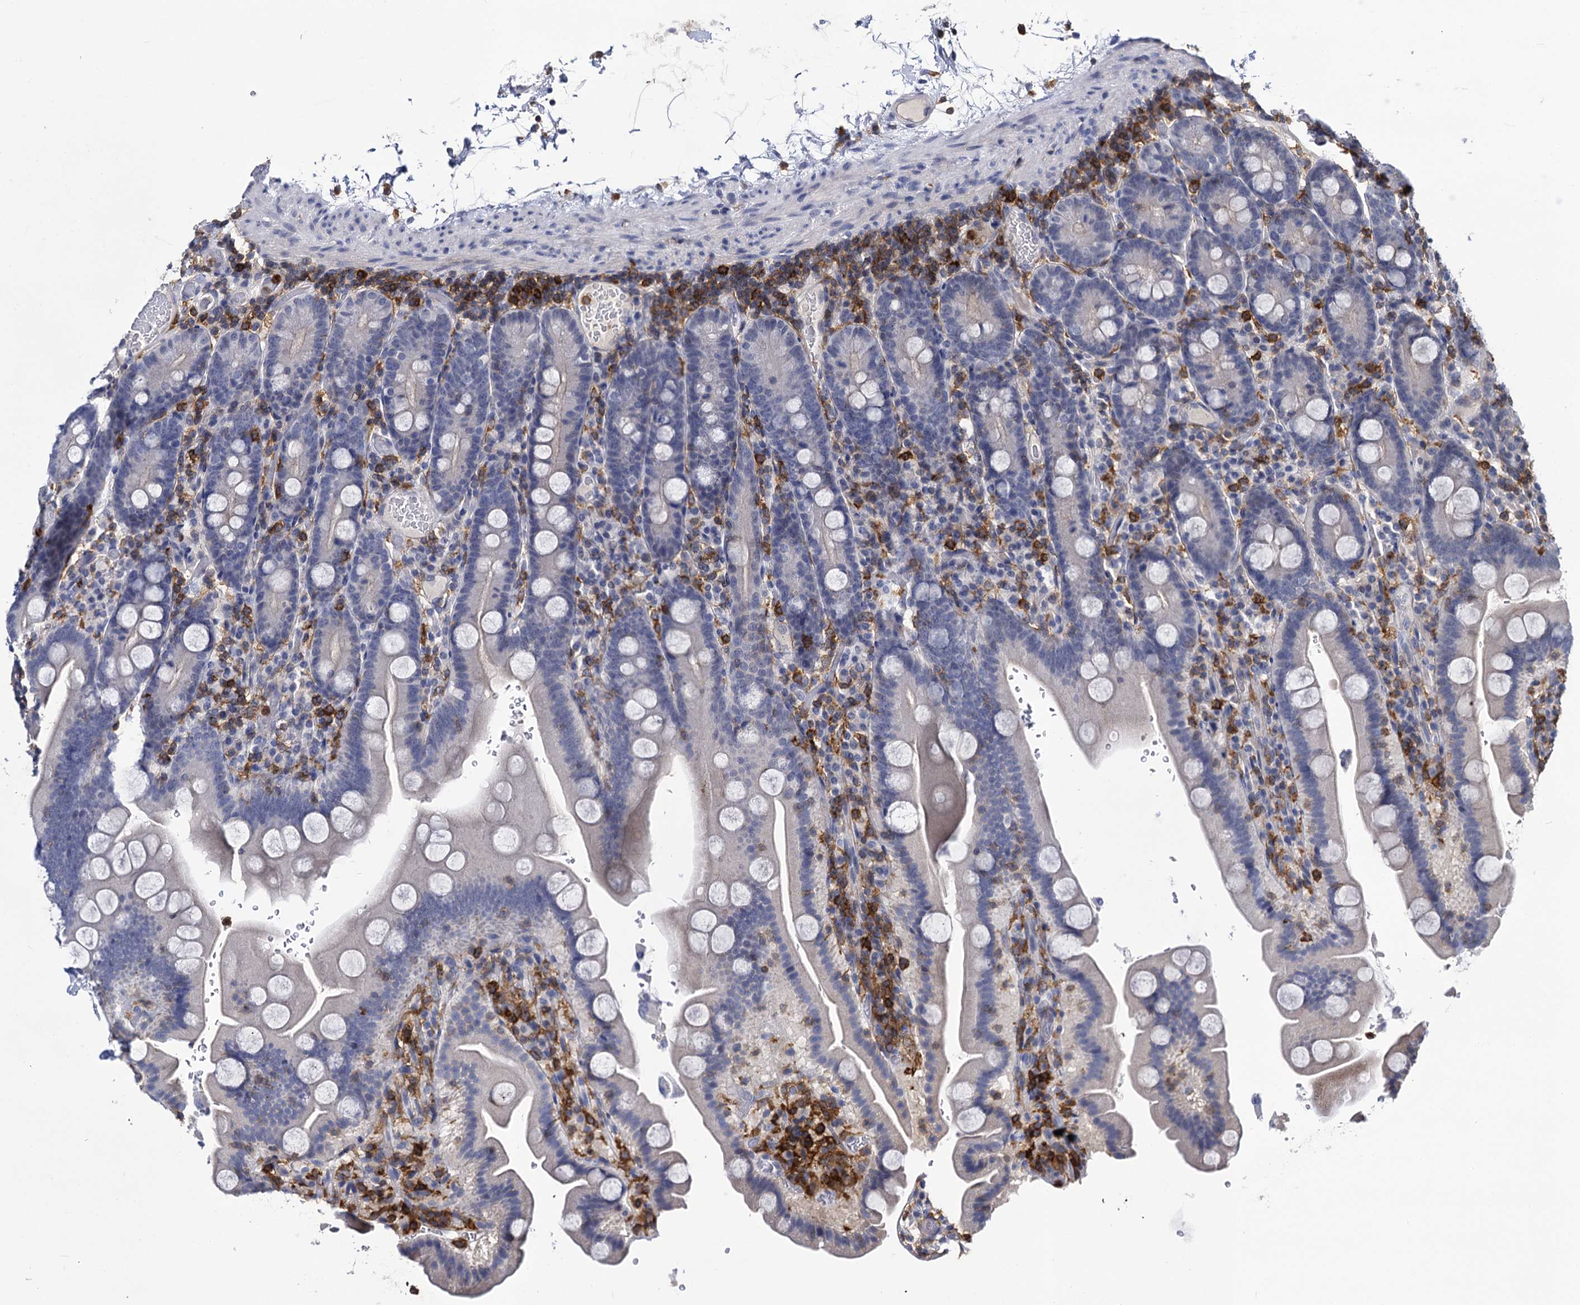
{"staining": {"intensity": "negative", "quantity": "none", "location": "none"}, "tissue": "duodenum", "cell_type": "Glandular cells", "image_type": "normal", "snomed": [{"axis": "morphology", "description": "Normal tissue, NOS"}, {"axis": "topography", "description": "Duodenum"}], "caption": "This is an IHC histopathology image of unremarkable duodenum. There is no positivity in glandular cells.", "gene": "RHOG", "patient": {"sex": "male", "age": 55}}